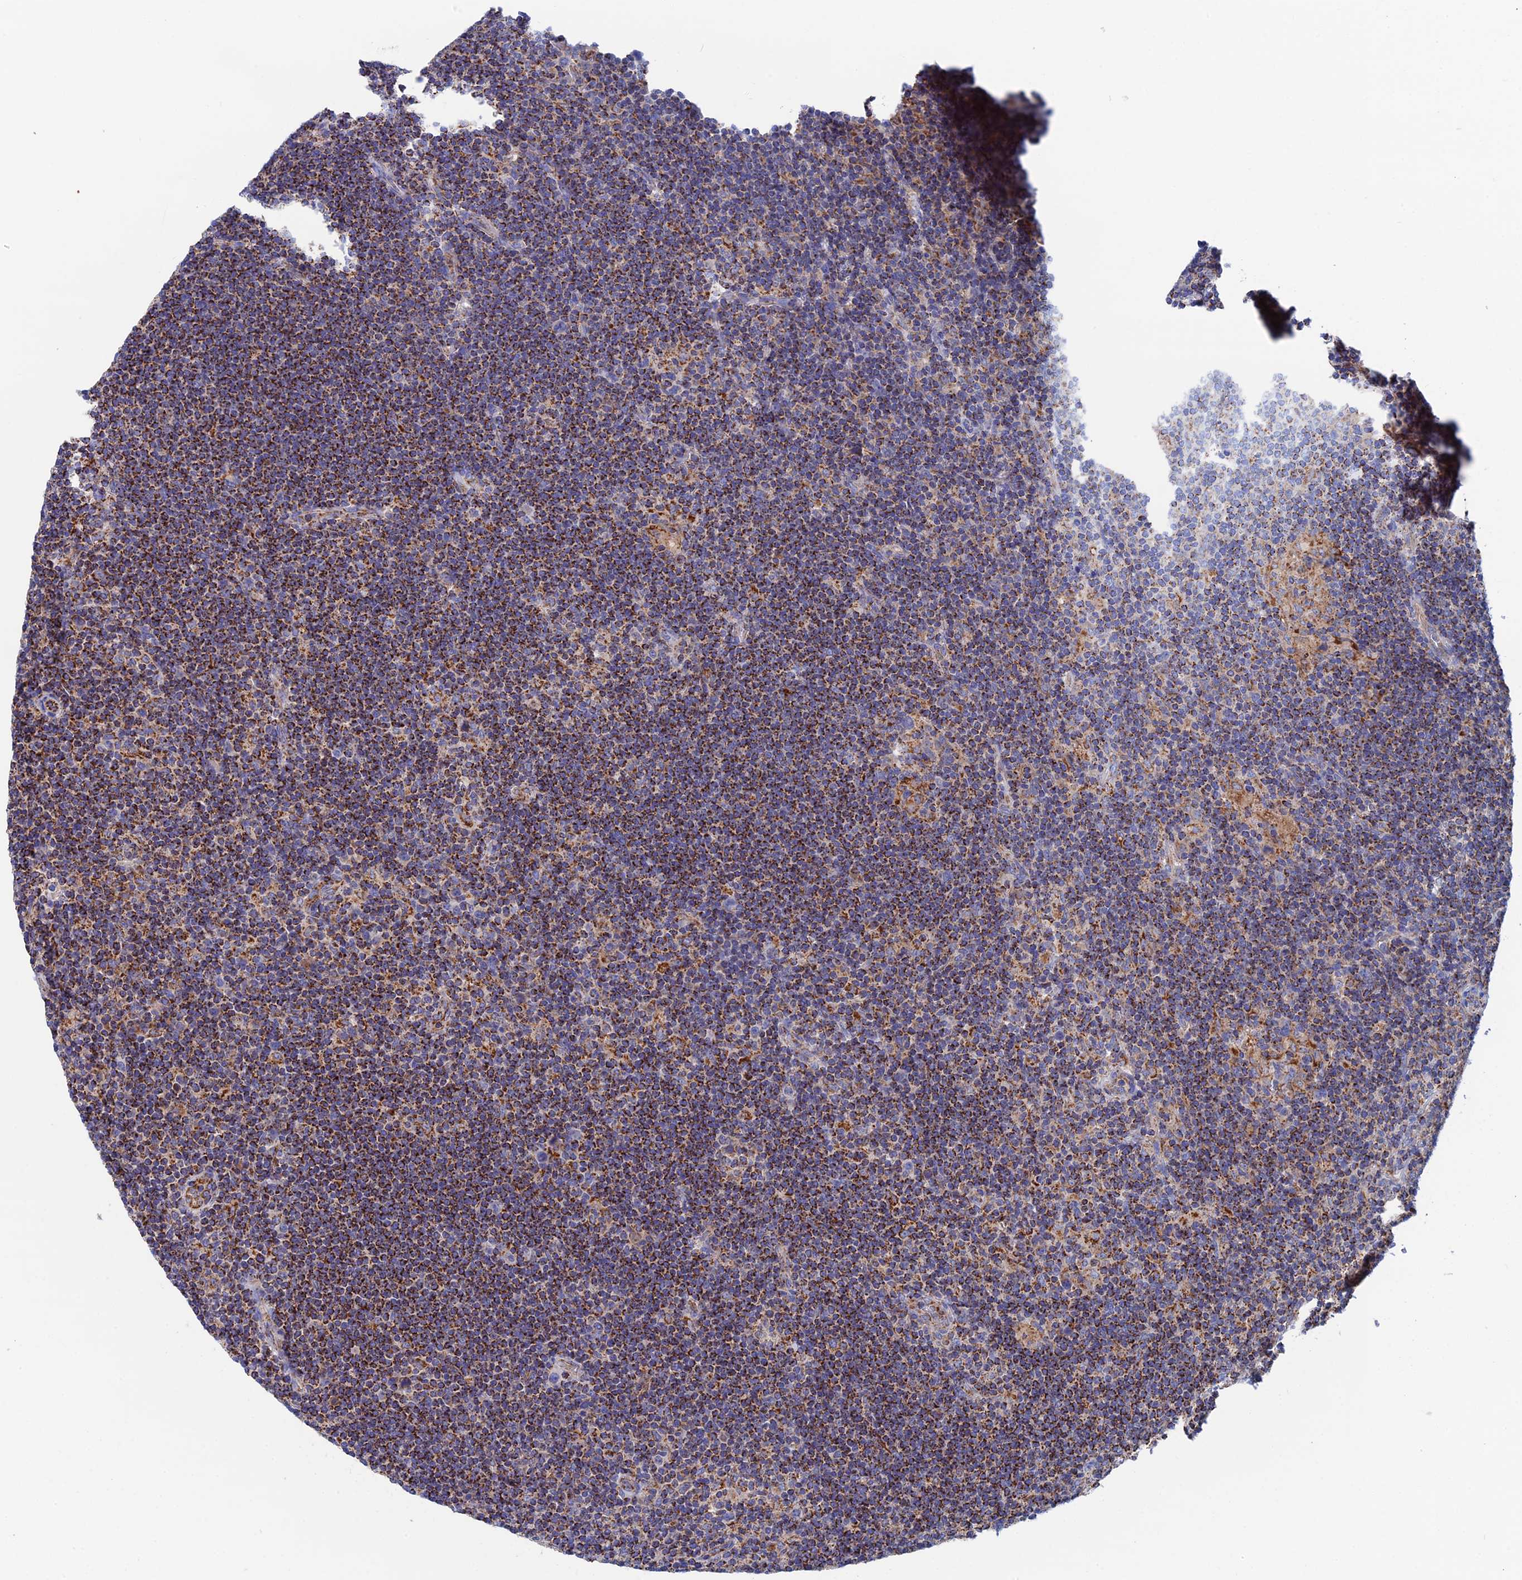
{"staining": {"intensity": "strong", "quantity": "25%-75%", "location": "cytoplasmic/membranous"}, "tissue": "lymphoma", "cell_type": "Tumor cells", "image_type": "cancer", "snomed": [{"axis": "morphology", "description": "Hodgkin's disease, NOS"}, {"axis": "topography", "description": "Lymph node"}], "caption": "Brown immunohistochemical staining in lymphoma exhibits strong cytoplasmic/membranous staining in about 25%-75% of tumor cells.", "gene": "WDR83", "patient": {"sex": "female", "age": 57}}